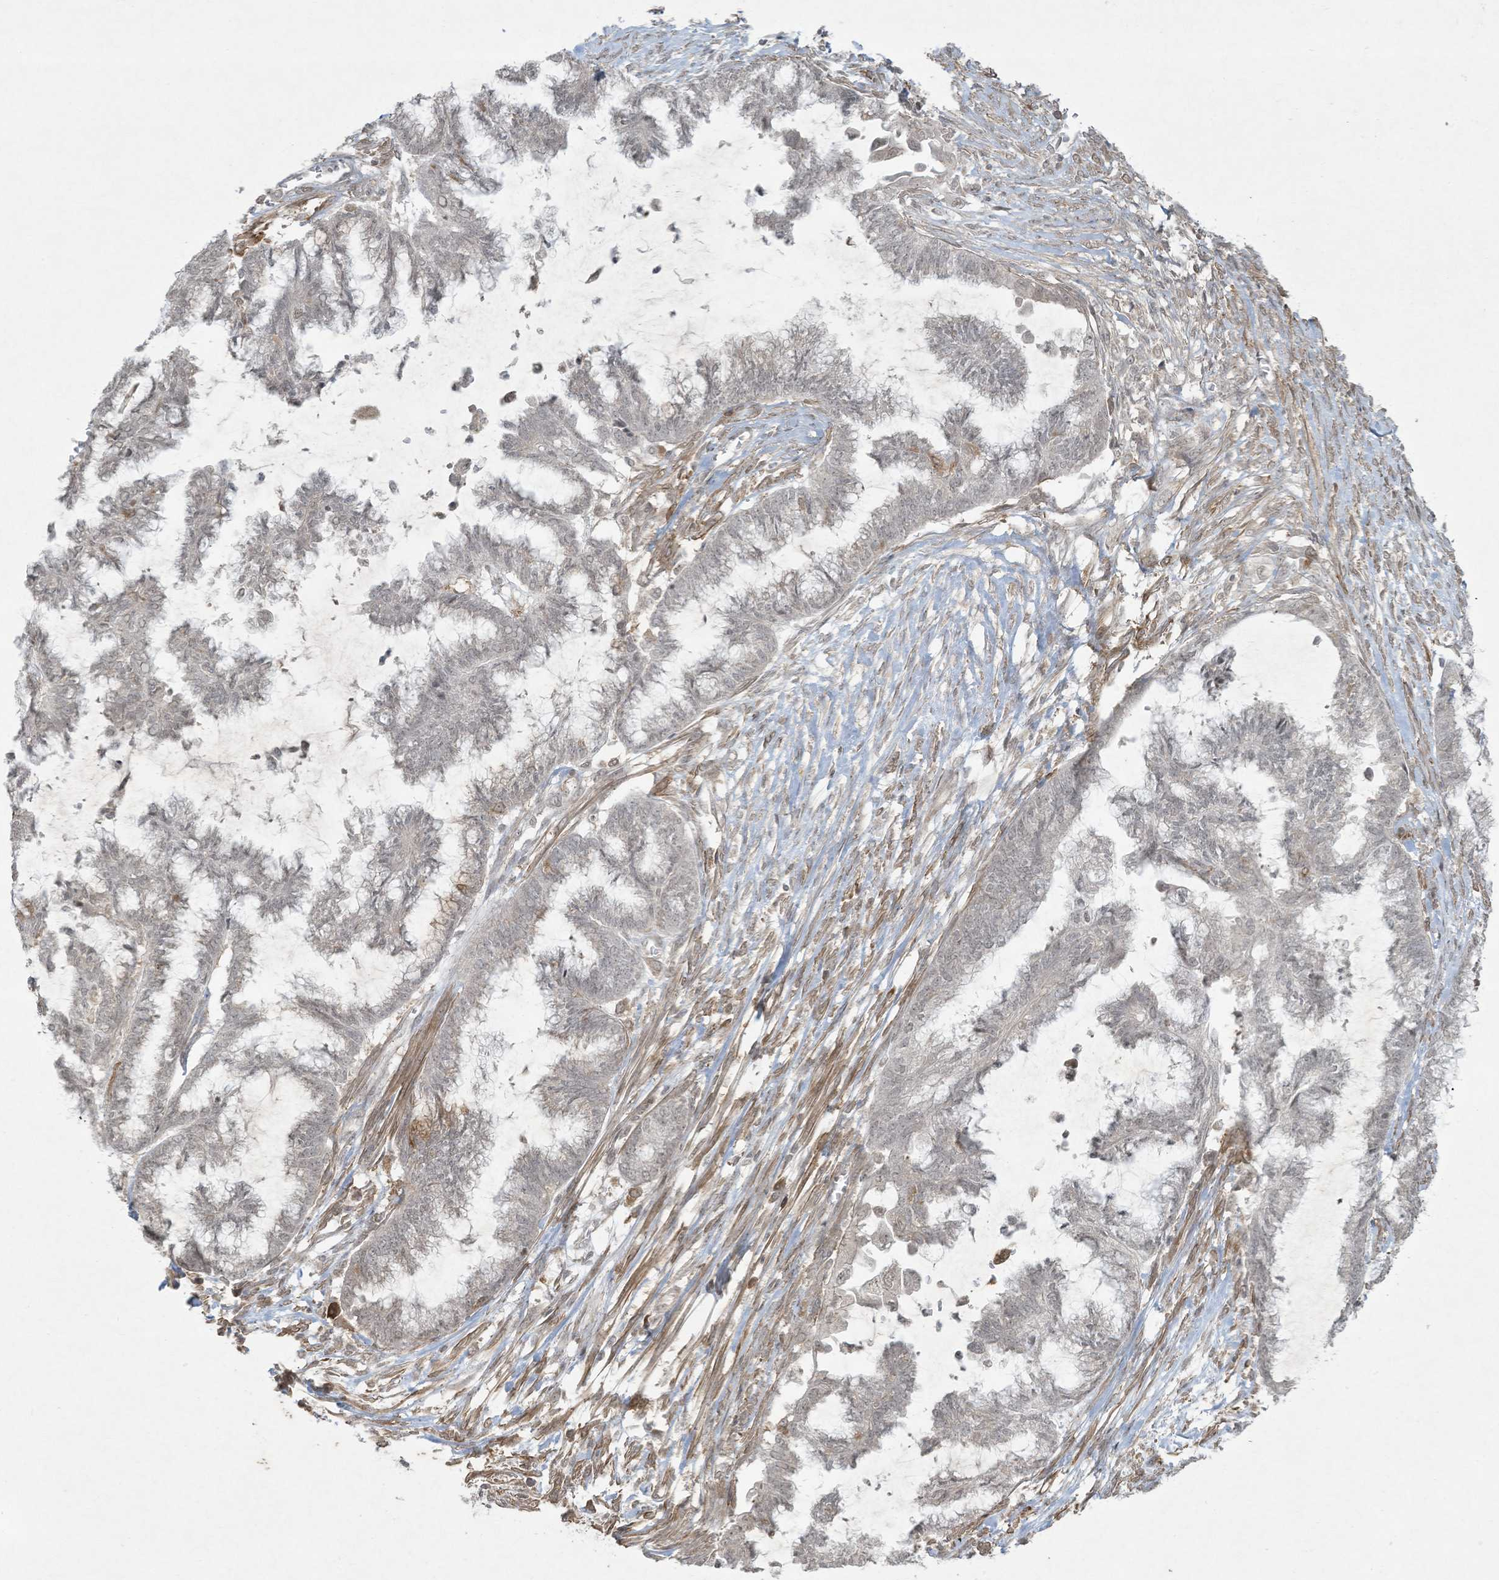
{"staining": {"intensity": "negative", "quantity": "none", "location": "none"}, "tissue": "endometrial cancer", "cell_type": "Tumor cells", "image_type": "cancer", "snomed": [{"axis": "morphology", "description": "Adenocarcinoma, NOS"}, {"axis": "topography", "description": "Endometrium"}], "caption": "There is no significant positivity in tumor cells of adenocarcinoma (endometrial).", "gene": "ZNF263", "patient": {"sex": "female", "age": 86}}